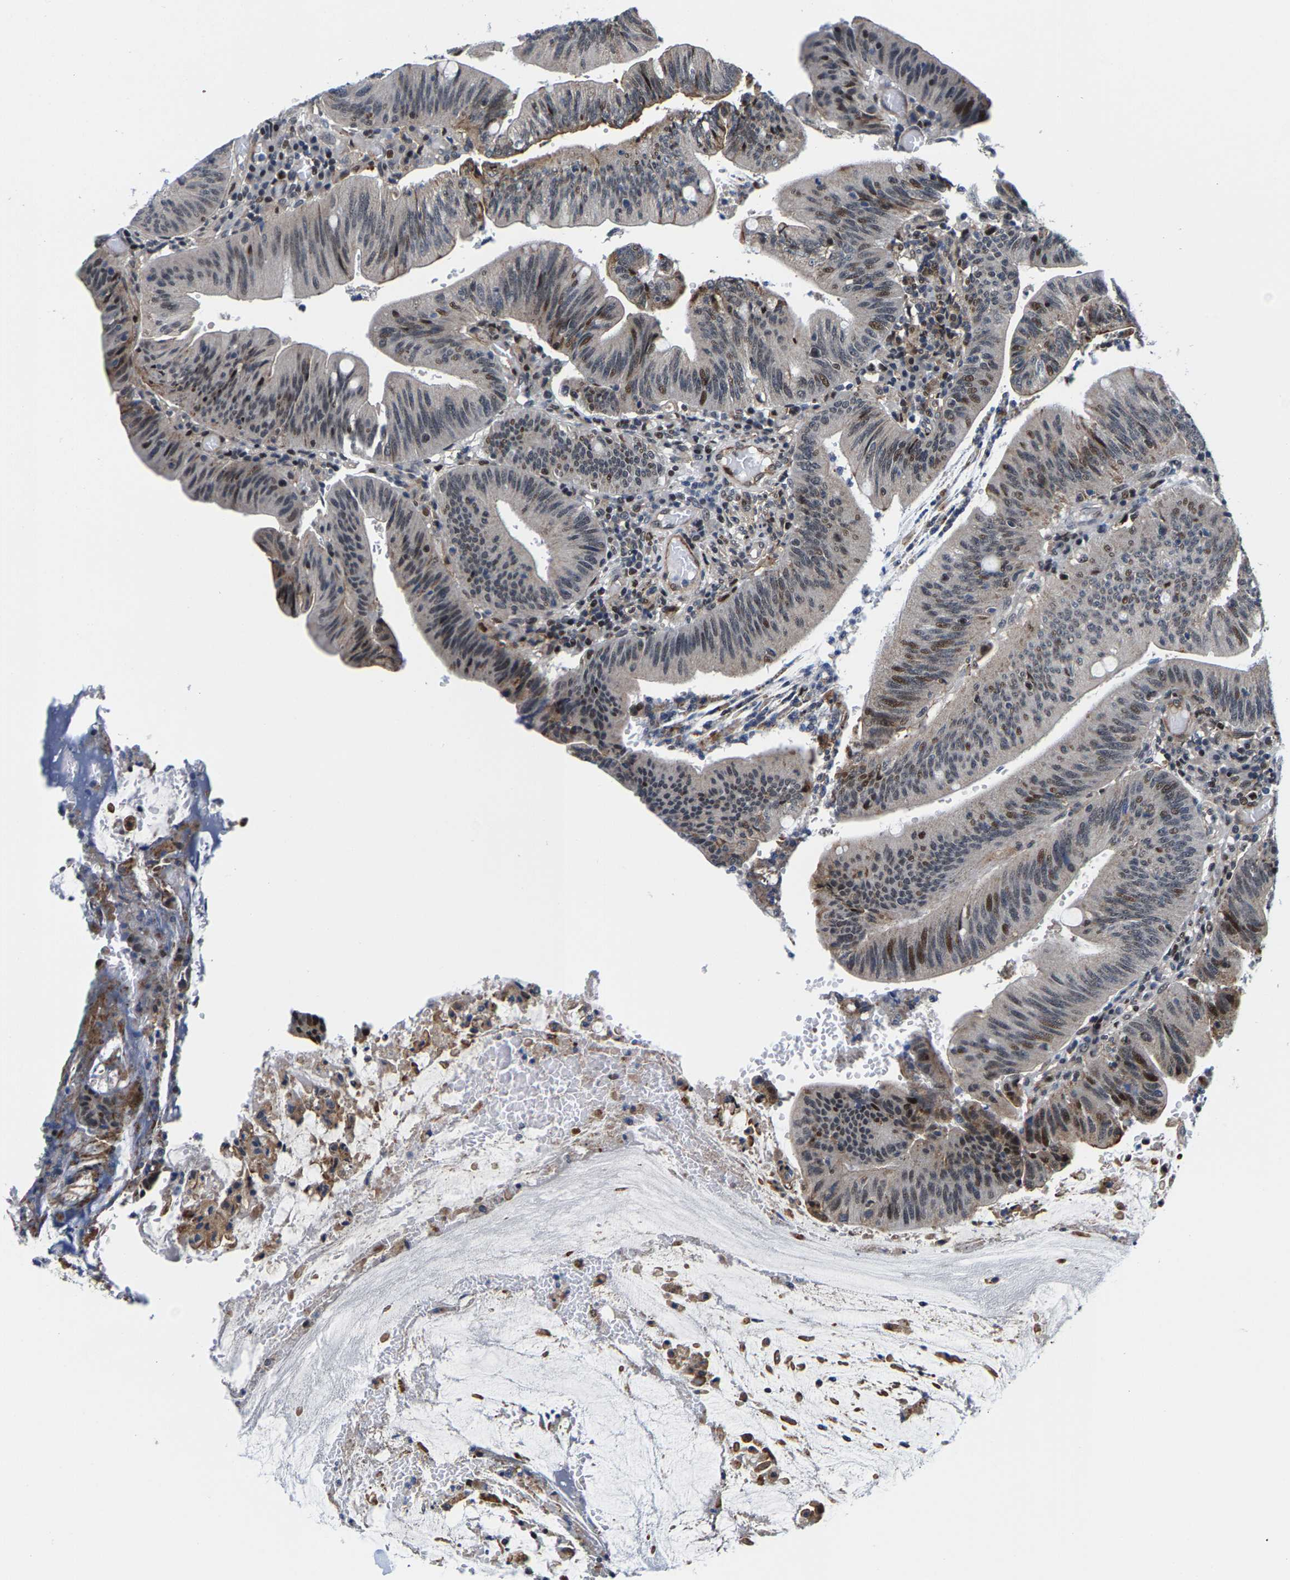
{"staining": {"intensity": "moderate", "quantity": "<25%", "location": "nuclear"}, "tissue": "colorectal cancer", "cell_type": "Tumor cells", "image_type": "cancer", "snomed": [{"axis": "morphology", "description": "Normal tissue, NOS"}, {"axis": "morphology", "description": "Adenocarcinoma, NOS"}, {"axis": "topography", "description": "Rectum"}], "caption": "A brown stain highlights moderate nuclear positivity of a protein in colorectal cancer tumor cells. The staining was performed using DAB to visualize the protein expression in brown, while the nuclei were stained in blue with hematoxylin (Magnification: 20x).", "gene": "GTPBP10", "patient": {"sex": "female", "age": 66}}